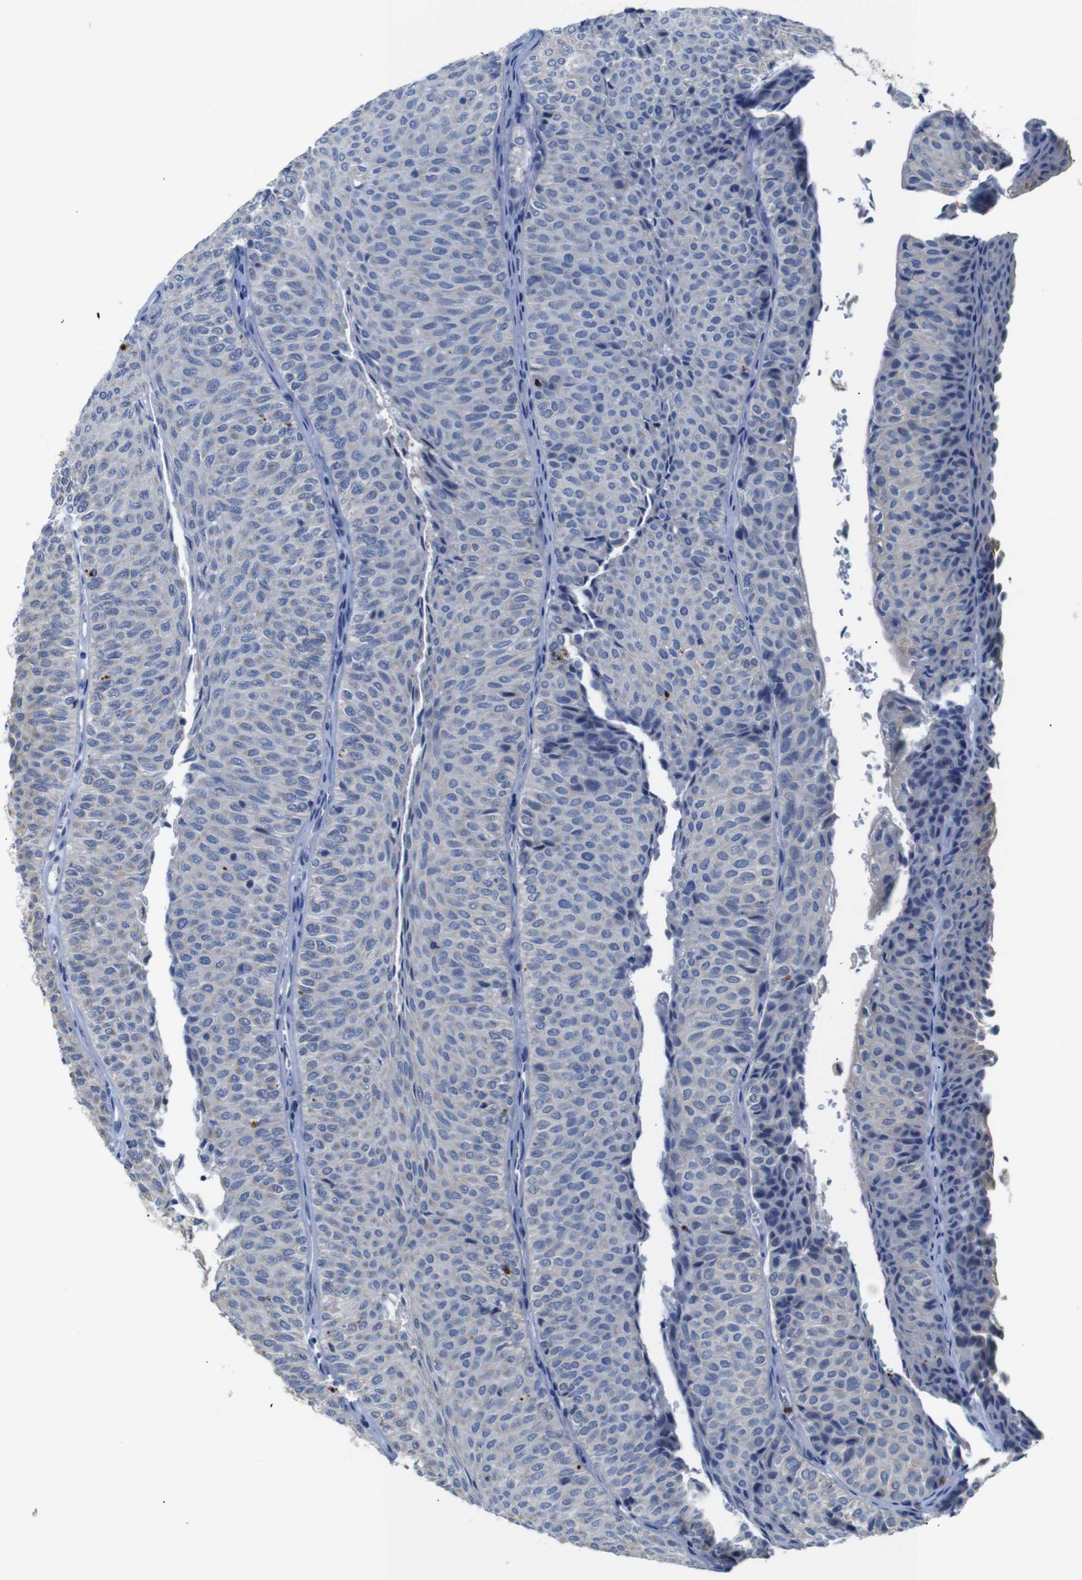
{"staining": {"intensity": "weak", "quantity": "25%-75%", "location": "cytoplasmic/membranous"}, "tissue": "urothelial cancer", "cell_type": "Tumor cells", "image_type": "cancer", "snomed": [{"axis": "morphology", "description": "Urothelial carcinoma, Low grade"}, {"axis": "topography", "description": "Urinary bladder"}], "caption": "This photomicrograph reveals immunohistochemistry (IHC) staining of low-grade urothelial carcinoma, with low weak cytoplasmic/membranous expression in about 25%-75% of tumor cells.", "gene": "ALOX15", "patient": {"sex": "male", "age": 78}}